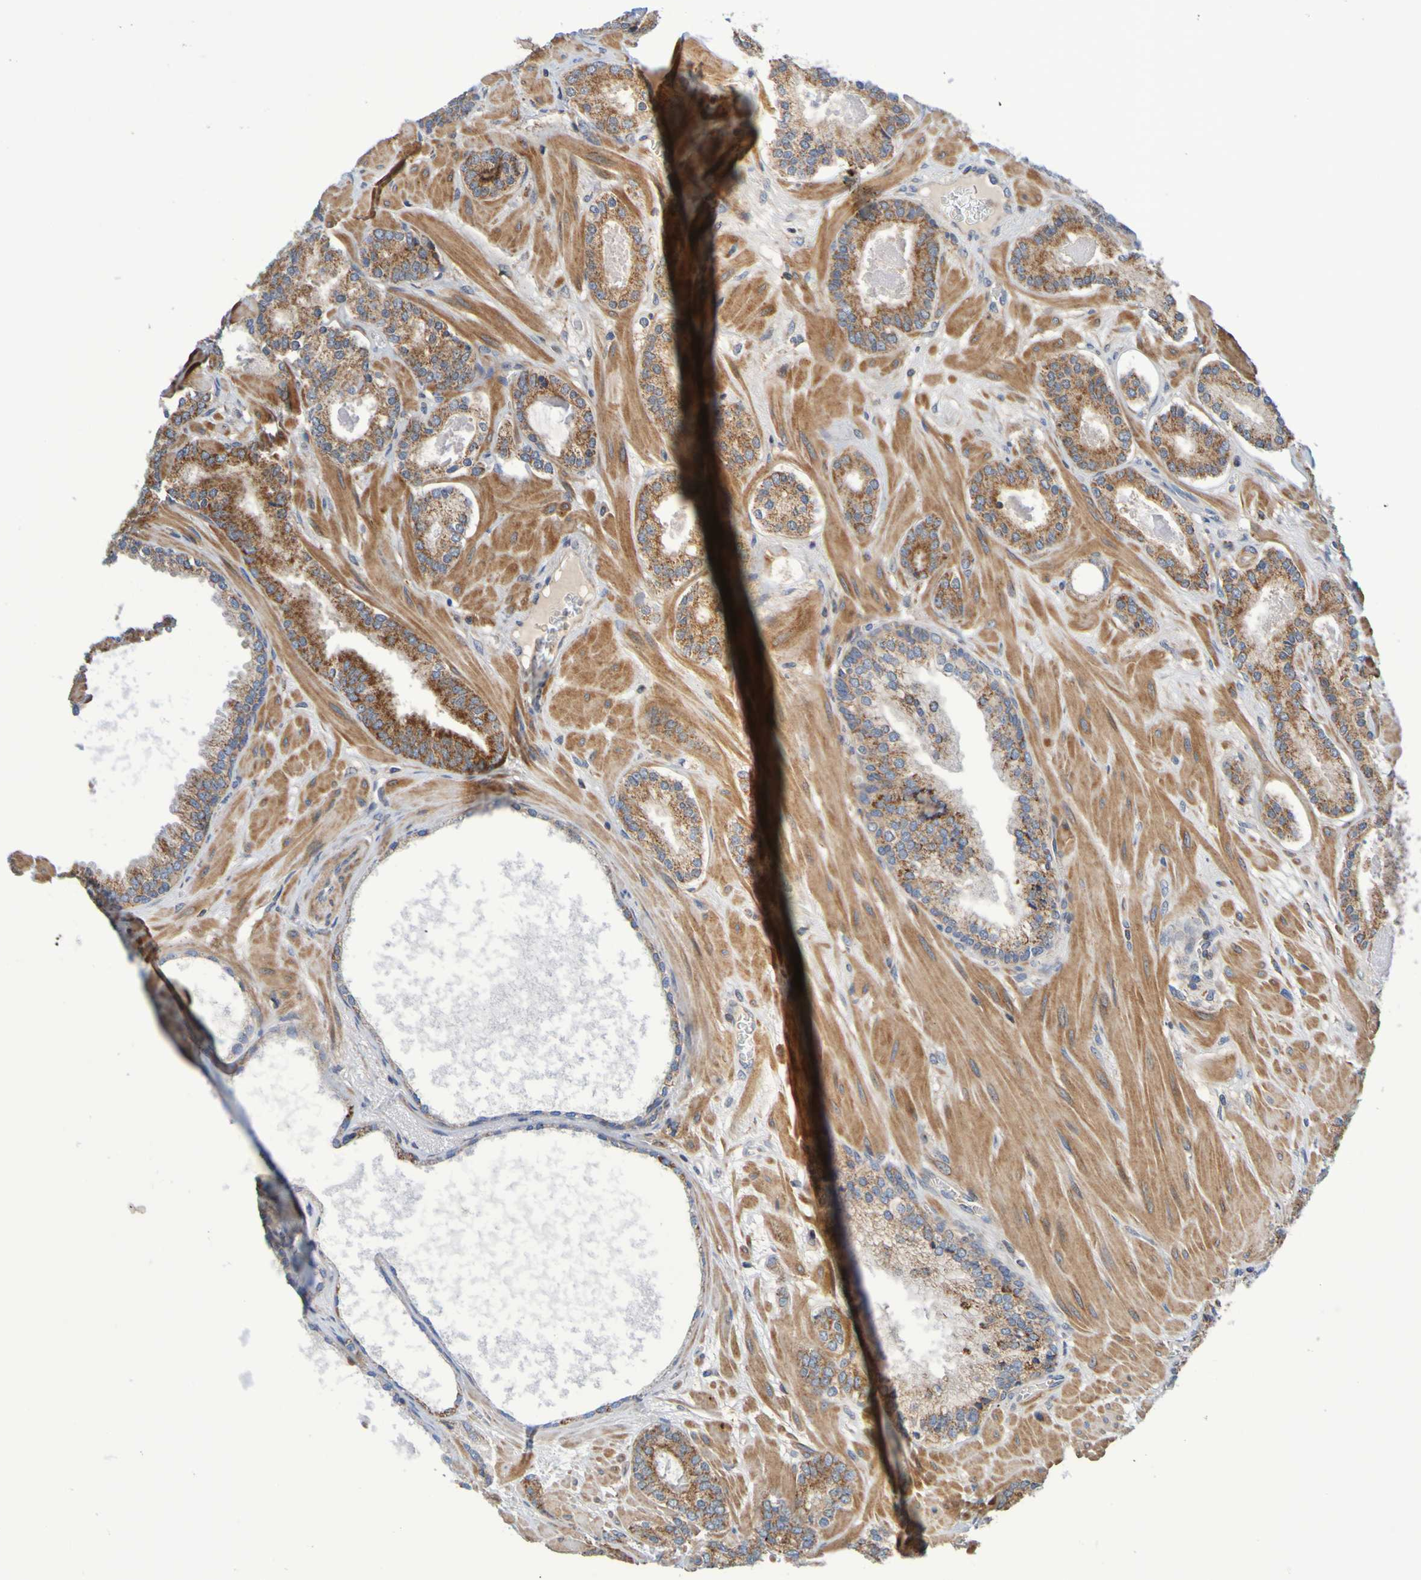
{"staining": {"intensity": "moderate", "quantity": ">75%", "location": "cytoplasmic/membranous"}, "tissue": "prostate cancer", "cell_type": "Tumor cells", "image_type": "cancer", "snomed": [{"axis": "morphology", "description": "Adenocarcinoma, Low grade"}, {"axis": "topography", "description": "Prostate"}], "caption": "Immunohistochemical staining of prostate adenocarcinoma (low-grade) exhibits medium levels of moderate cytoplasmic/membranous protein positivity in approximately >75% of tumor cells. The staining was performed using DAB, with brown indicating positive protein expression. Nuclei are stained blue with hematoxylin.", "gene": "CCDC51", "patient": {"sex": "male", "age": 63}}